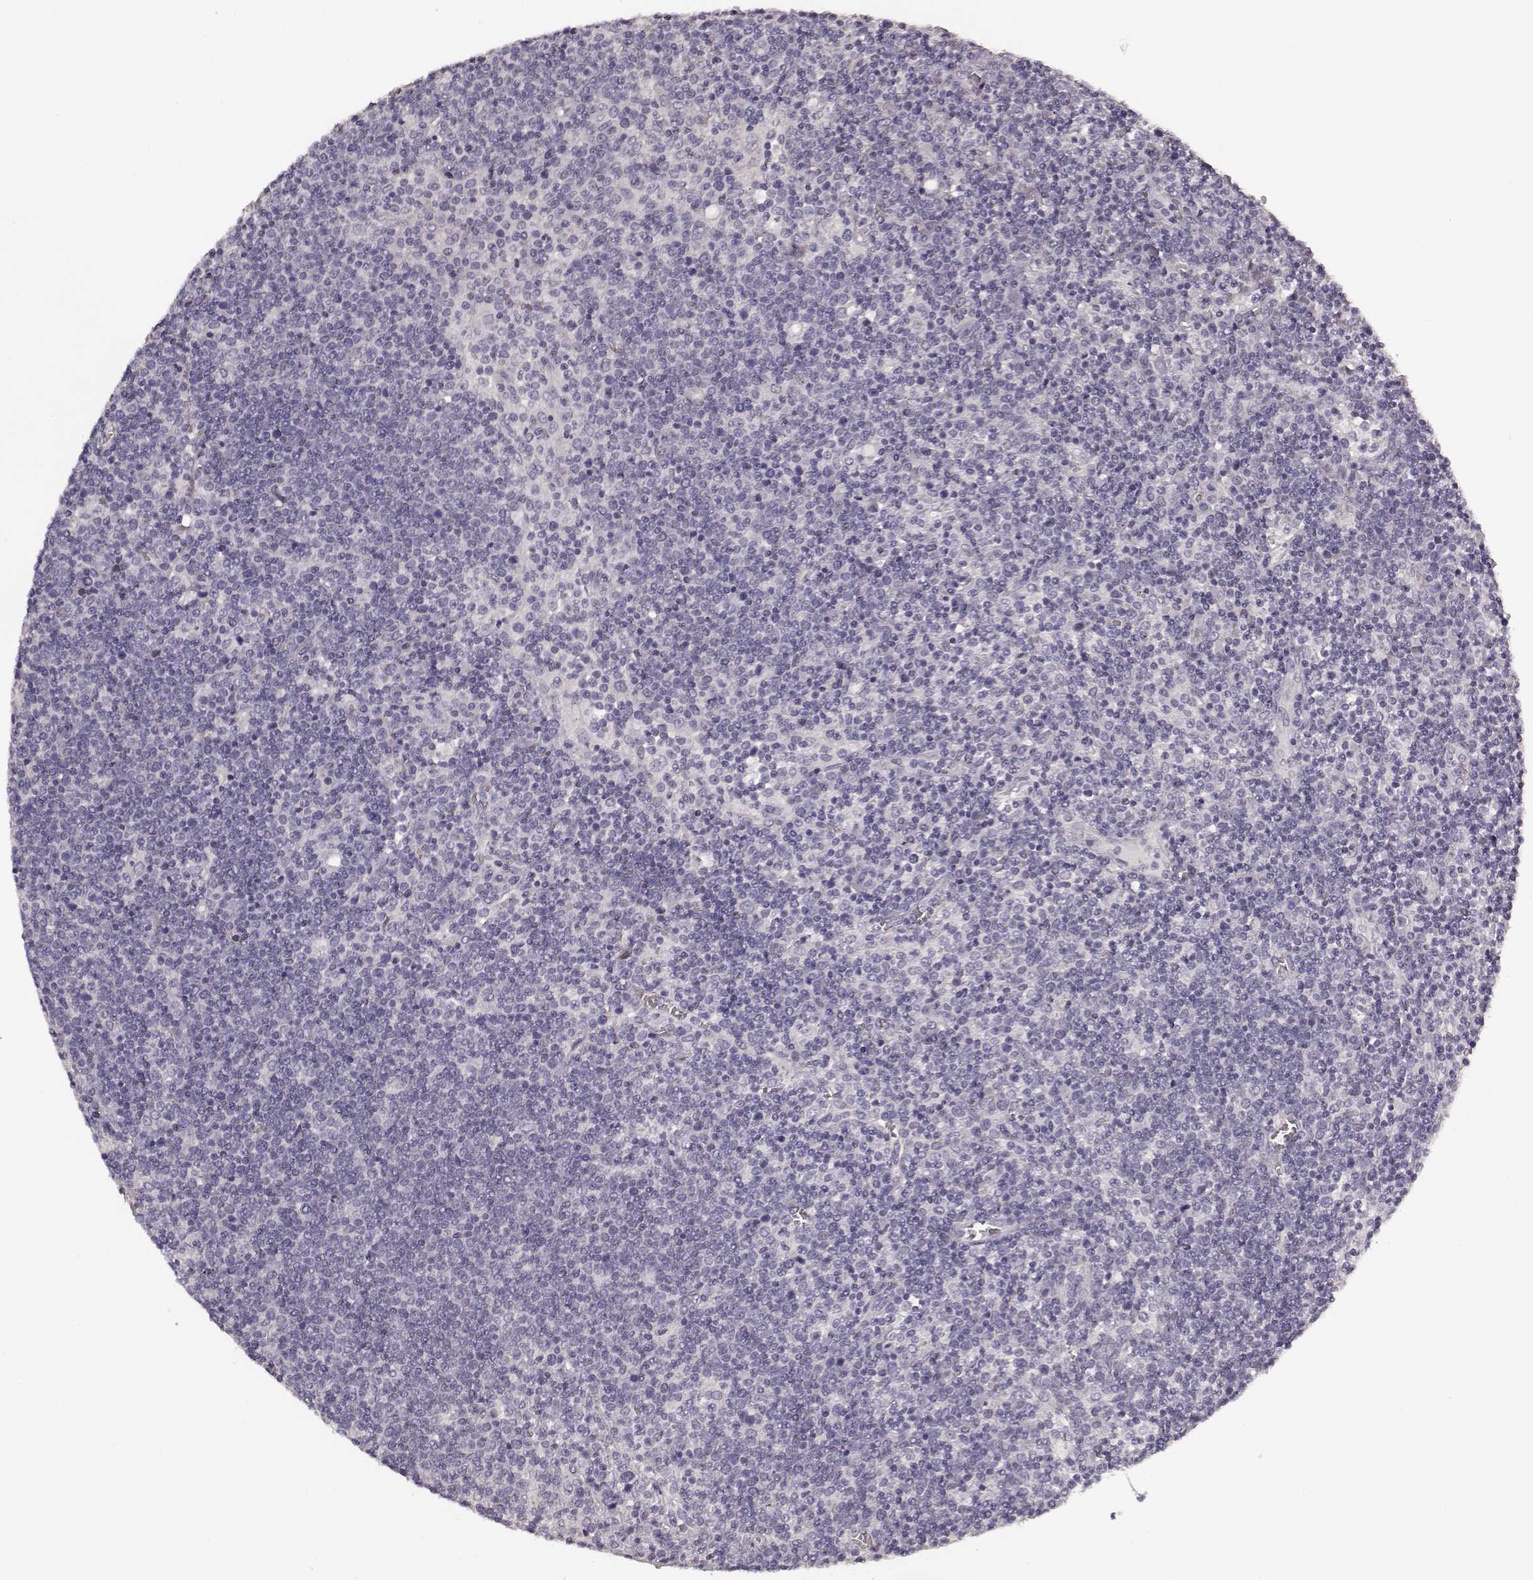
{"staining": {"intensity": "negative", "quantity": "none", "location": "none"}, "tissue": "lymphoma", "cell_type": "Tumor cells", "image_type": "cancer", "snomed": [{"axis": "morphology", "description": "Malignant lymphoma, non-Hodgkin's type, High grade"}, {"axis": "topography", "description": "Lymph node"}], "caption": "A photomicrograph of lymphoma stained for a protein displays no brown staining in tumor cells.", "gene": "RIT2", "patient": {"sex": "male", "age": 61}}